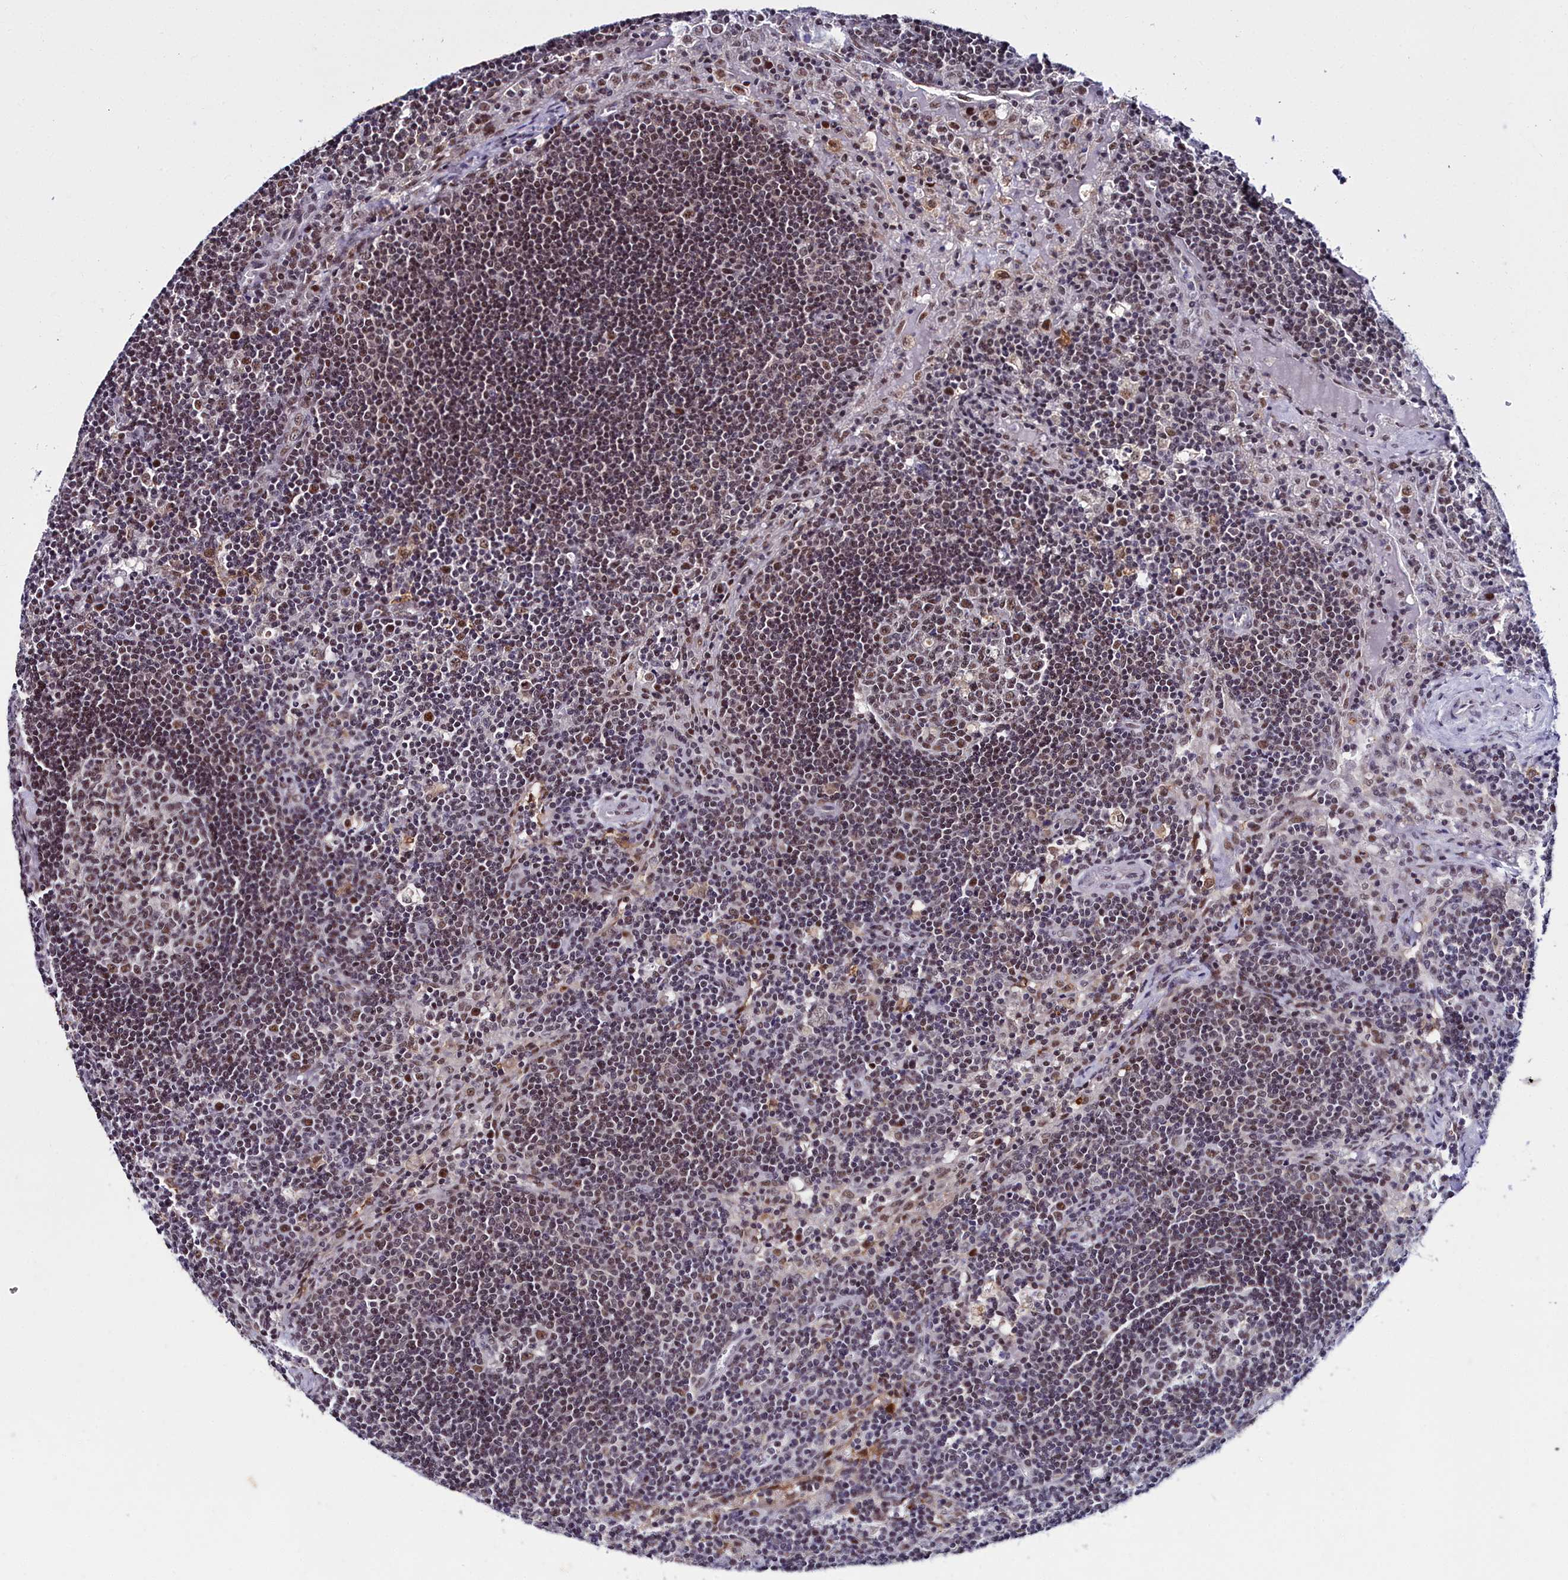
{"staining": {"intensity": "moderate", "quantity": ">75%", "location": "nuclear"}, "tissue": "lymph node", "cell_type": "Germinal center cells", "image_type": "normal", "snomed": [{"axis": "morphology", "description": "Normal tissue, NOS"}, {"axis": "topography", "description": "Lymph node"}], "caption": "This histopathology image shows IHC staining of normal lymph node, with medium moderate nuclear expression in approximately >75% of germinal center cells.", "gene": "CCDC97", "patient": {"sex": "male", "age": 58}}